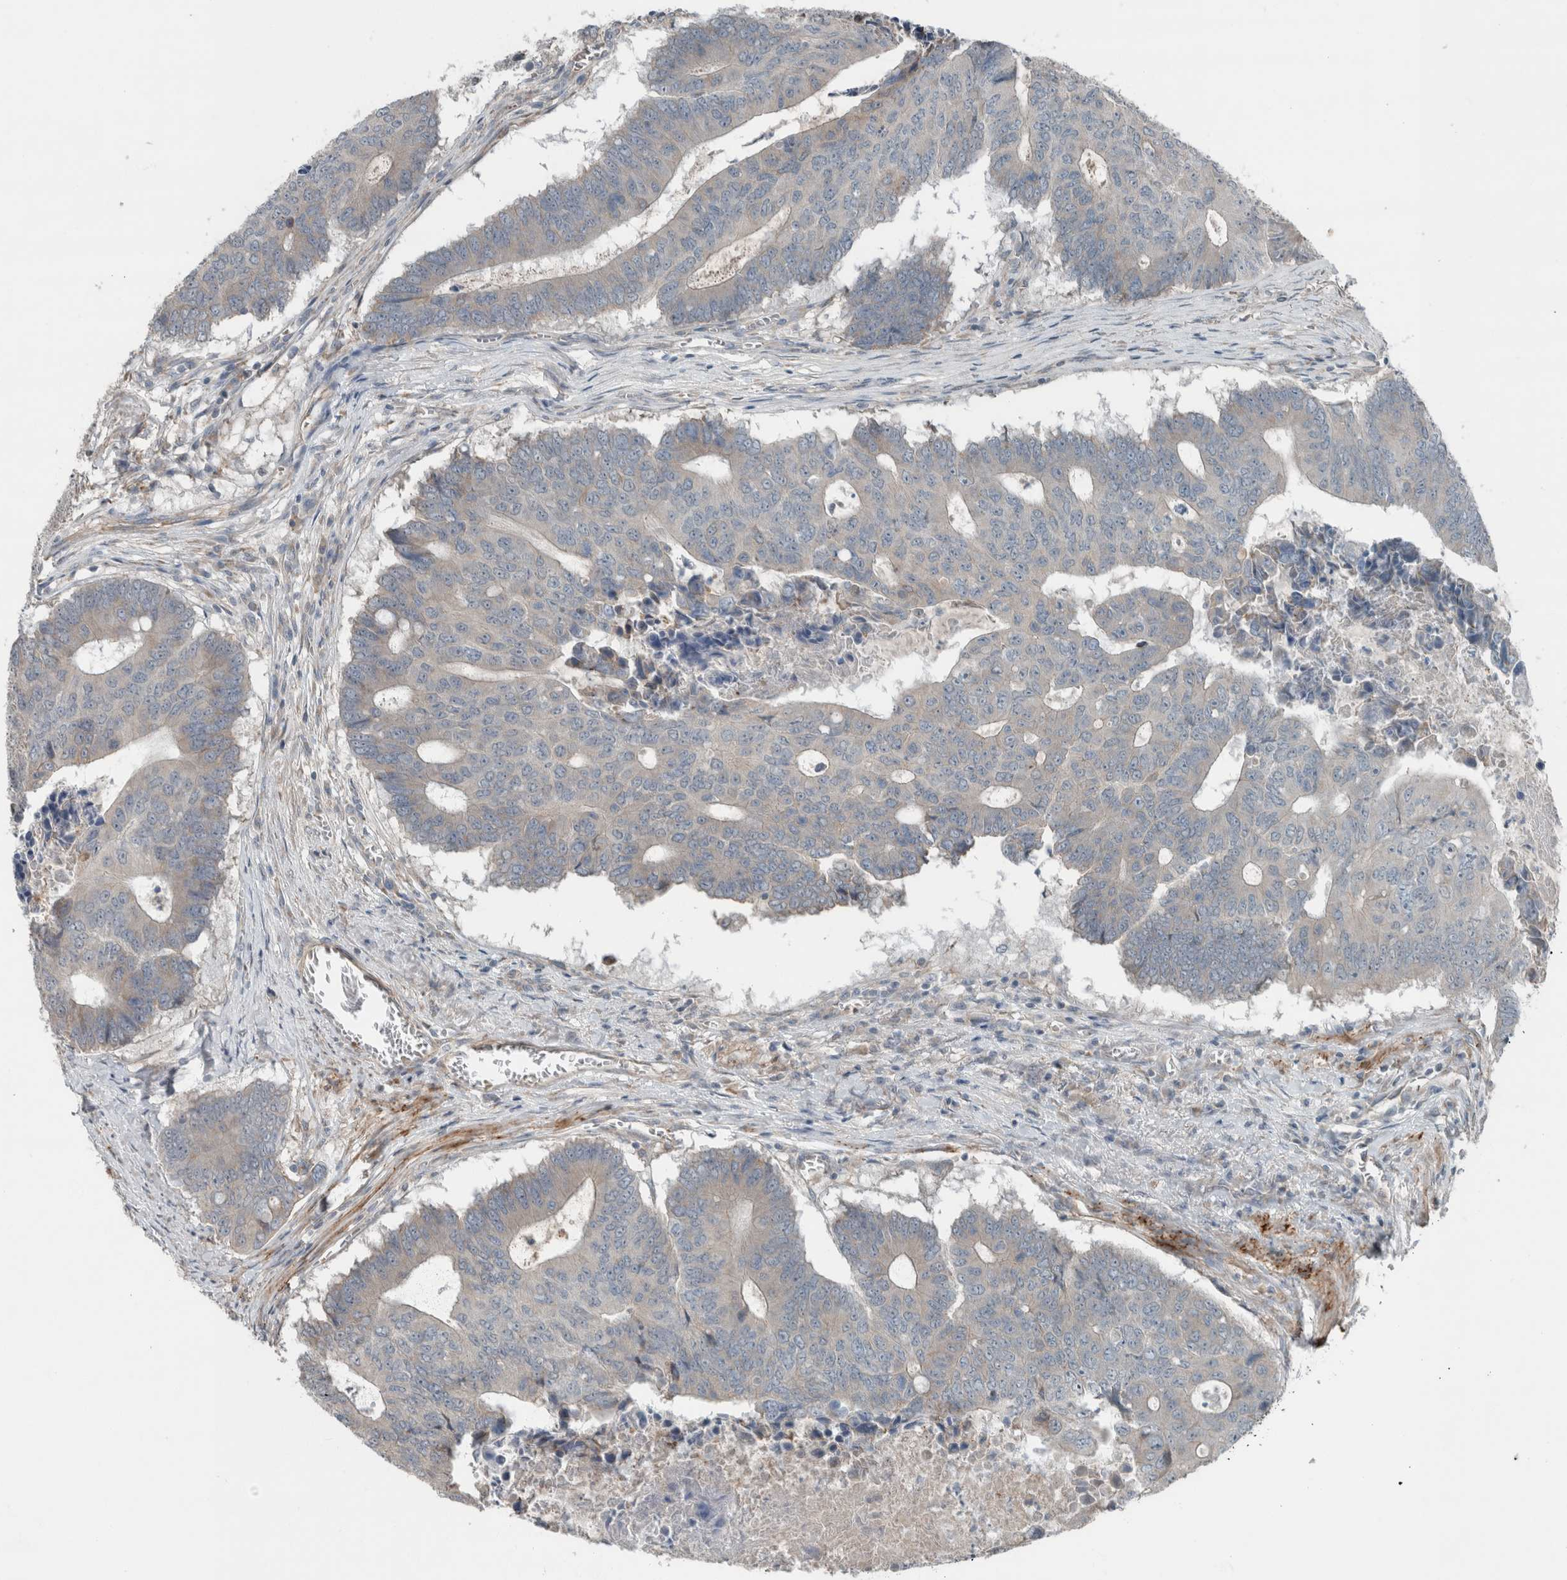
{"staining": {"intensity": "negative", "quantity": "none", "location": "none"}, "tissue": "colorectal cancer", "cell_type": "Tumor cells", "image_type": "cancer", "snomed": [{"axis": "morphology", "description": "Adenocarcinoma, NOS"}, {"axis": "topography", "description": "Colon"}], "caption": "DAB immunohistochemical staining of human colorectal cancer displays no significant staining in tumor cells.", "gene": "JADE2", "patient": {"sex": "male", "age": 87}}